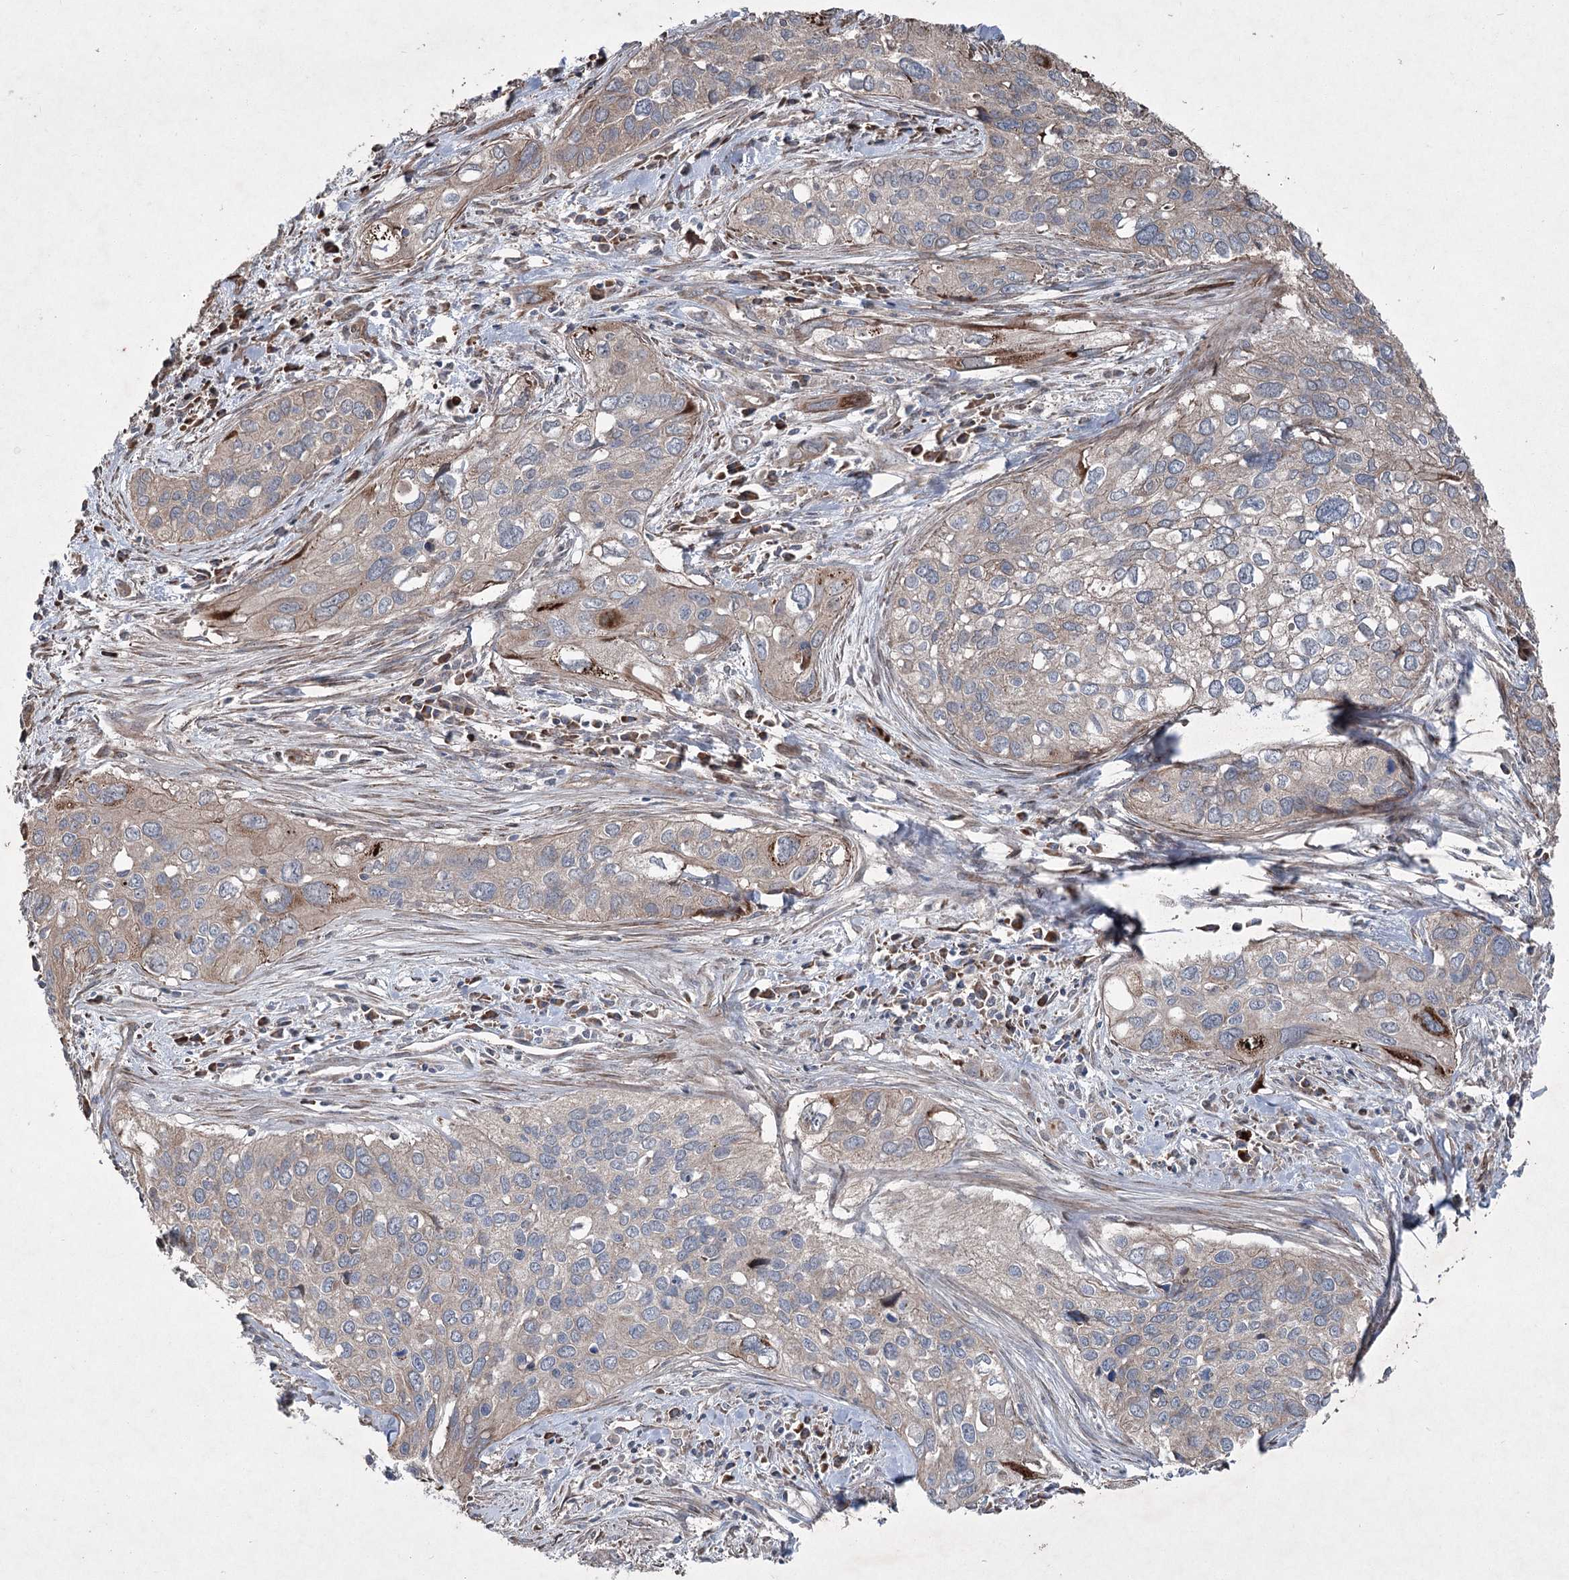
{"staining": {"intensity": "weak", "quantity": ">75%", "location": "cytoplasmic/membranous"}, "tissue": "cervical cancer", "cell_type": "Tumor cells", "image_type": "cancer", "snomed": [{"axis": "morphology", "description": "Squamous cell carcinoma, NOS"}, {"axis": "topography", "description": "Cervix"}], "caption": "A photomicrograph of human cervical cancer stained for a protein displays weak cytoplasmic/membranous brown staining in tumor cells.", "gene": "SERINC5", "patient": {"sex": "female", "age": 55}}